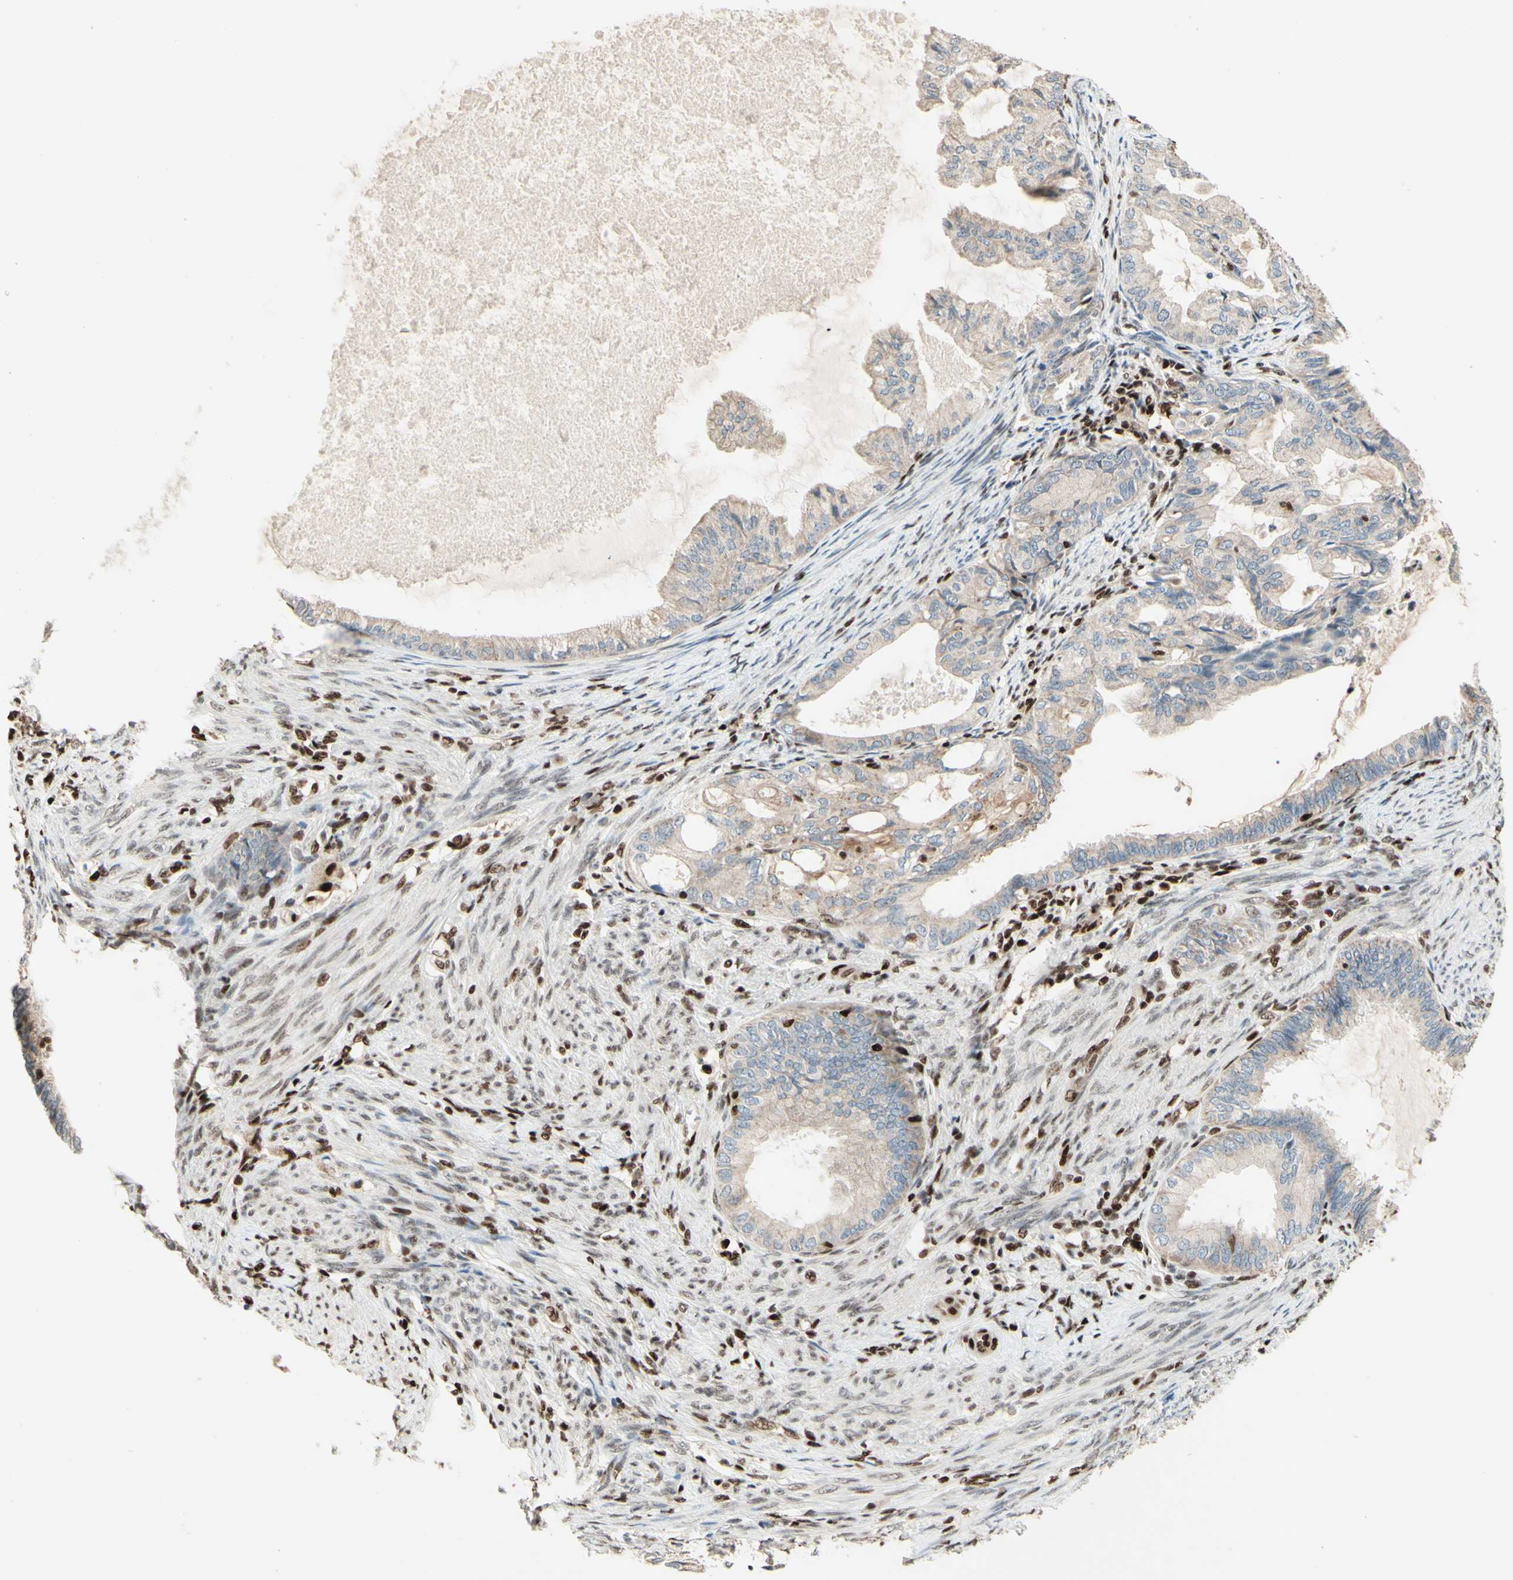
{"staining": {"intensity": "negative", "quantity": "none", "location": "none"}, "tissue": "endometrial cancer", "cell_type": "Tumor cells", "image_type": "cancer", "snomed": [{"axis": "morphology", "description": "Adenocarcinoma, NOS"}, {"axis": "topography", "description": "Endometrium"}], "caption": "Tumor cells show no significant expression in endometrial cancer (adenocarcinoma).", "gene": "NR3C1", "patient": {"sex": "female", "age": 86}}